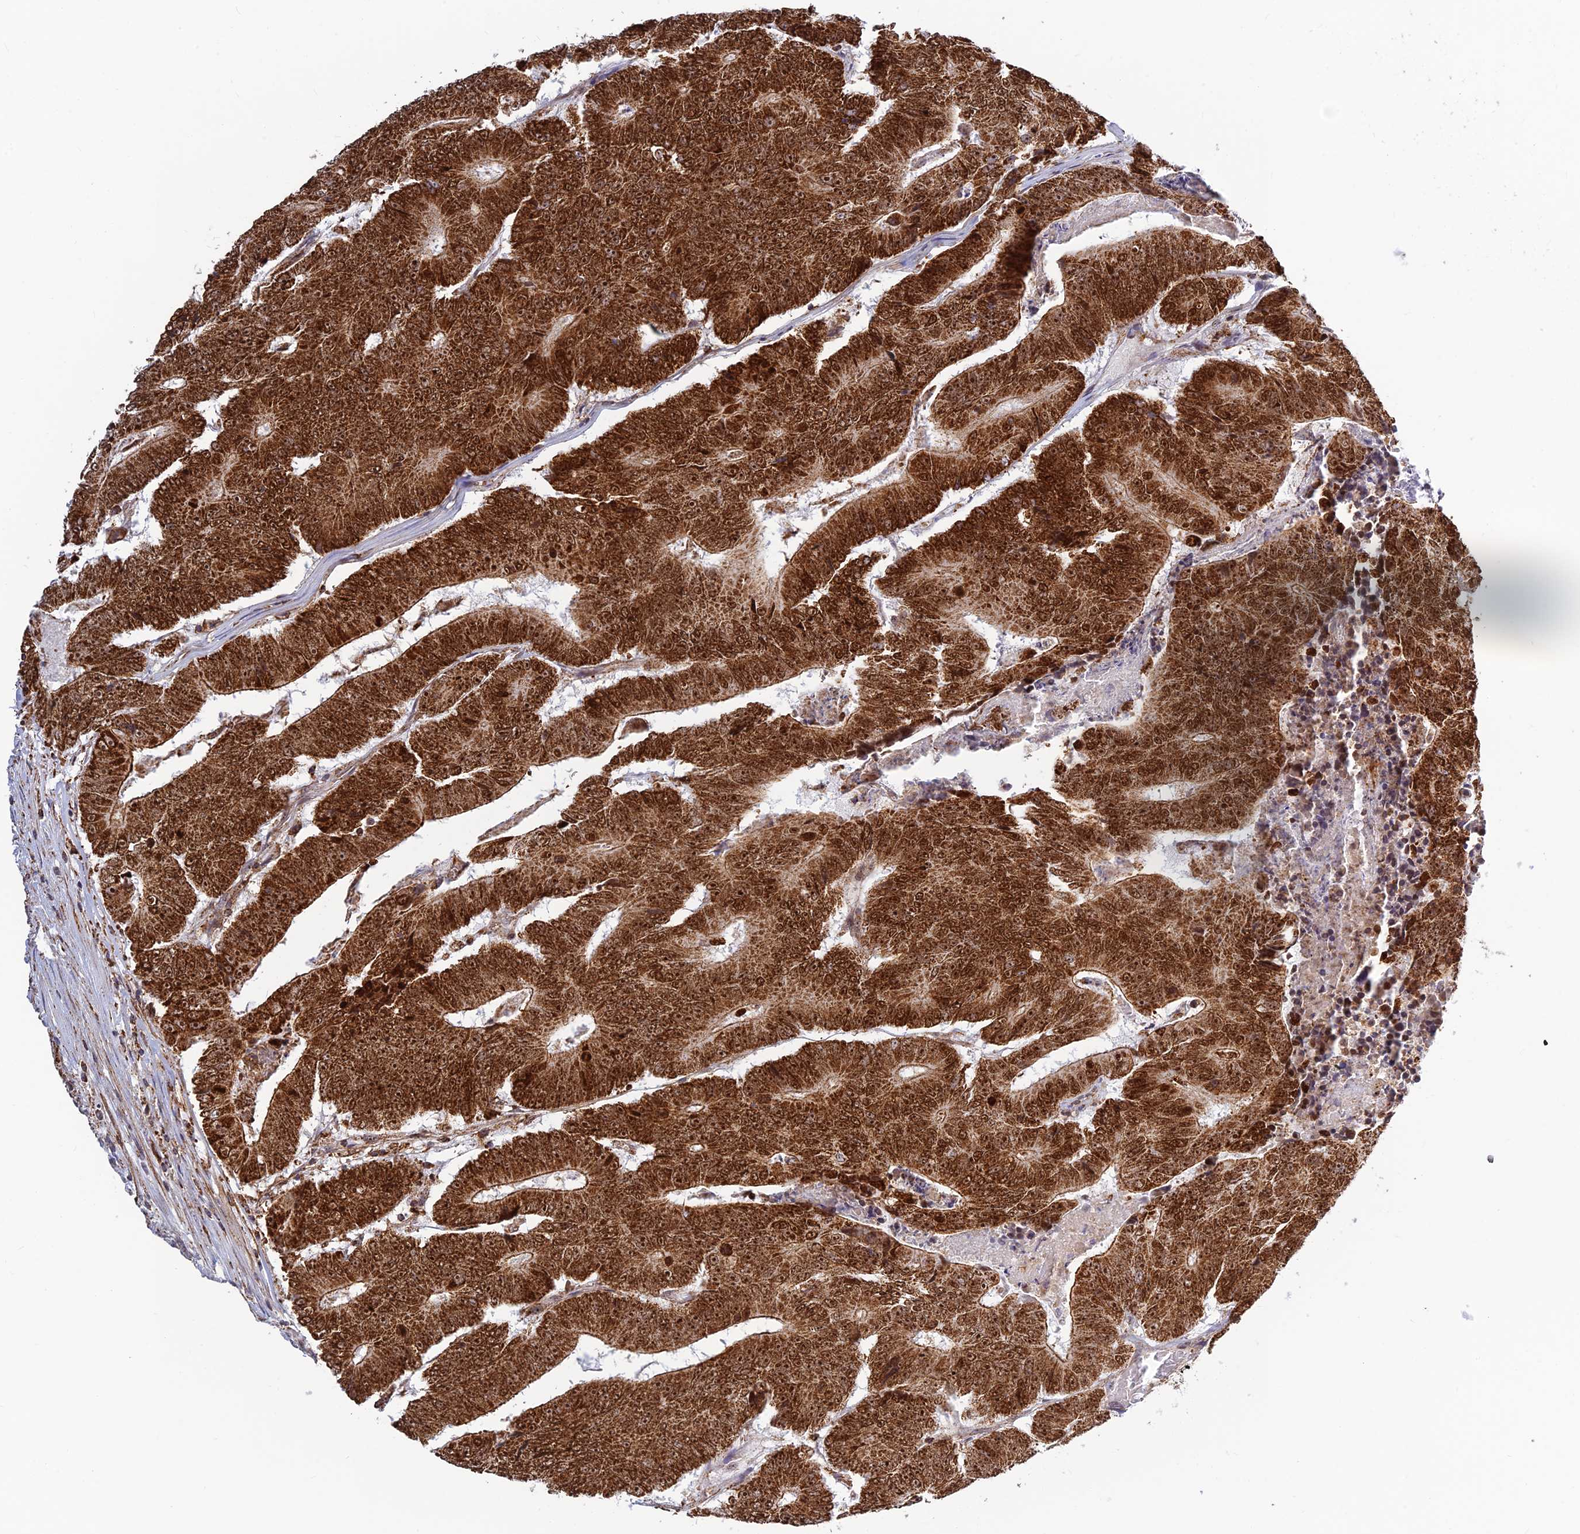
{"staining": {"intensity": "strong", "quantity": ">75%", "location": "cytoplasmic/membranous,nuclear"}, "tissue": "colorectal cancer", "cell_type": "Tumor cells", "image_type": "cancer", "snomed": [{"axis": "morphology", "description": "Adenocarcinoma, NOS"}, {"axis": "topography", "description": "Colon"}], "caption": "Colorectal cancer (adenocarcinoma) was stained to show a protein in brown. There is high levels of strong cytoplasmic/membranous and nuclear positivity in approximately >75% of tumor cells. Using DAB (3,3'-diaminobenzidine) (brown) and hematoxylin (blue) stains, captured at high magnification using brightfield microscopy.", "gene": "POLR1G", "patient": {"sex": "male", "age": 83}}